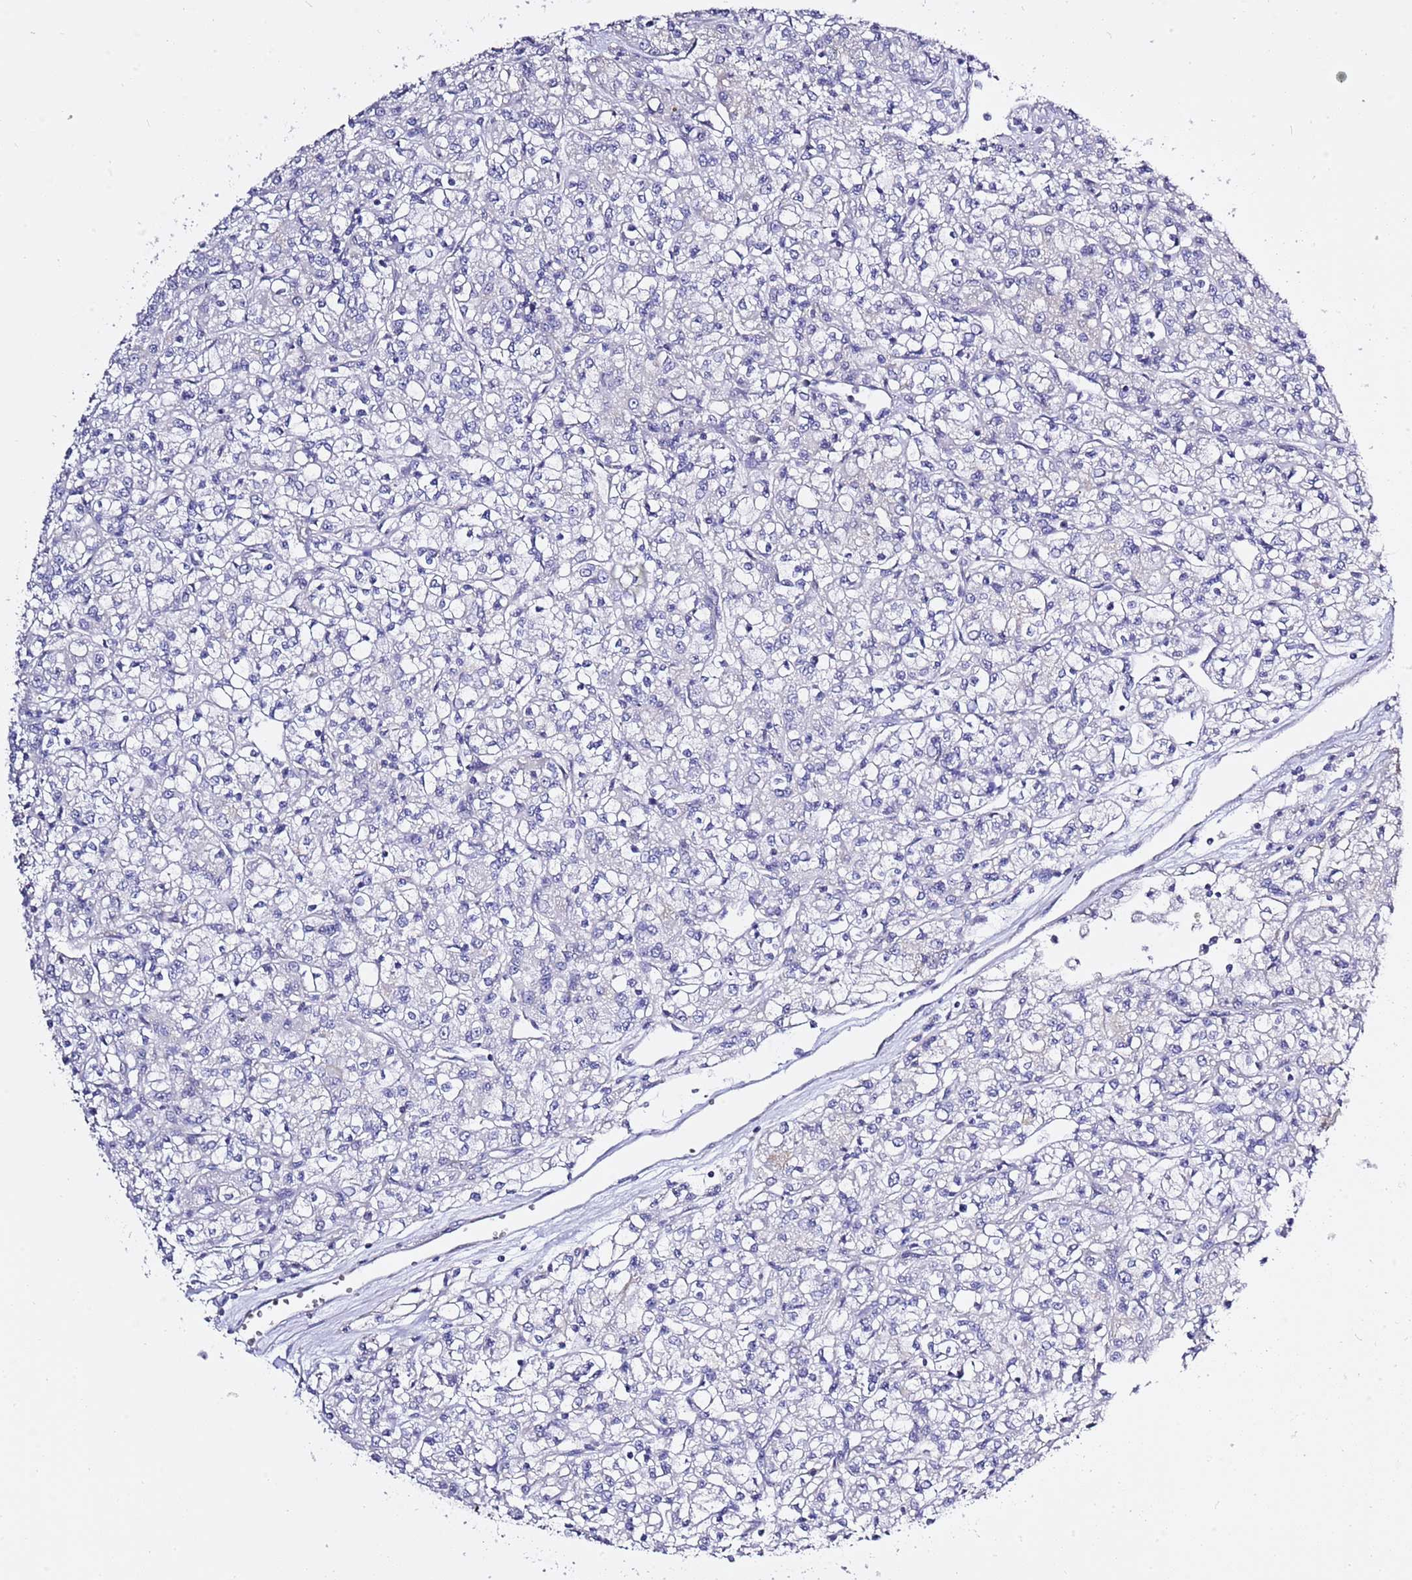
{"staining": {"intensity": "negative", "quantity": "none", "location": "none"}, "tissue": "renal cancer", "cell_type": "Tumor cells", "image_type": "cancer", "snomed": [{"axis": "morphology", "description": "Adenocarcinoma, NOS"}, {"axis": "topography", "description": "Kidney"}], "caption": "Renal adenocarcinoma was stained to show a protein in brown. There is no significant staining in tumor cells. The staining was performed using DAB to visualize the protein expression in brown, while the nuclei were stained in blue with hematoxylin (Magnification: 20x).", "gene": "RFK", "patient": {"sex": "female", "age": 59}}